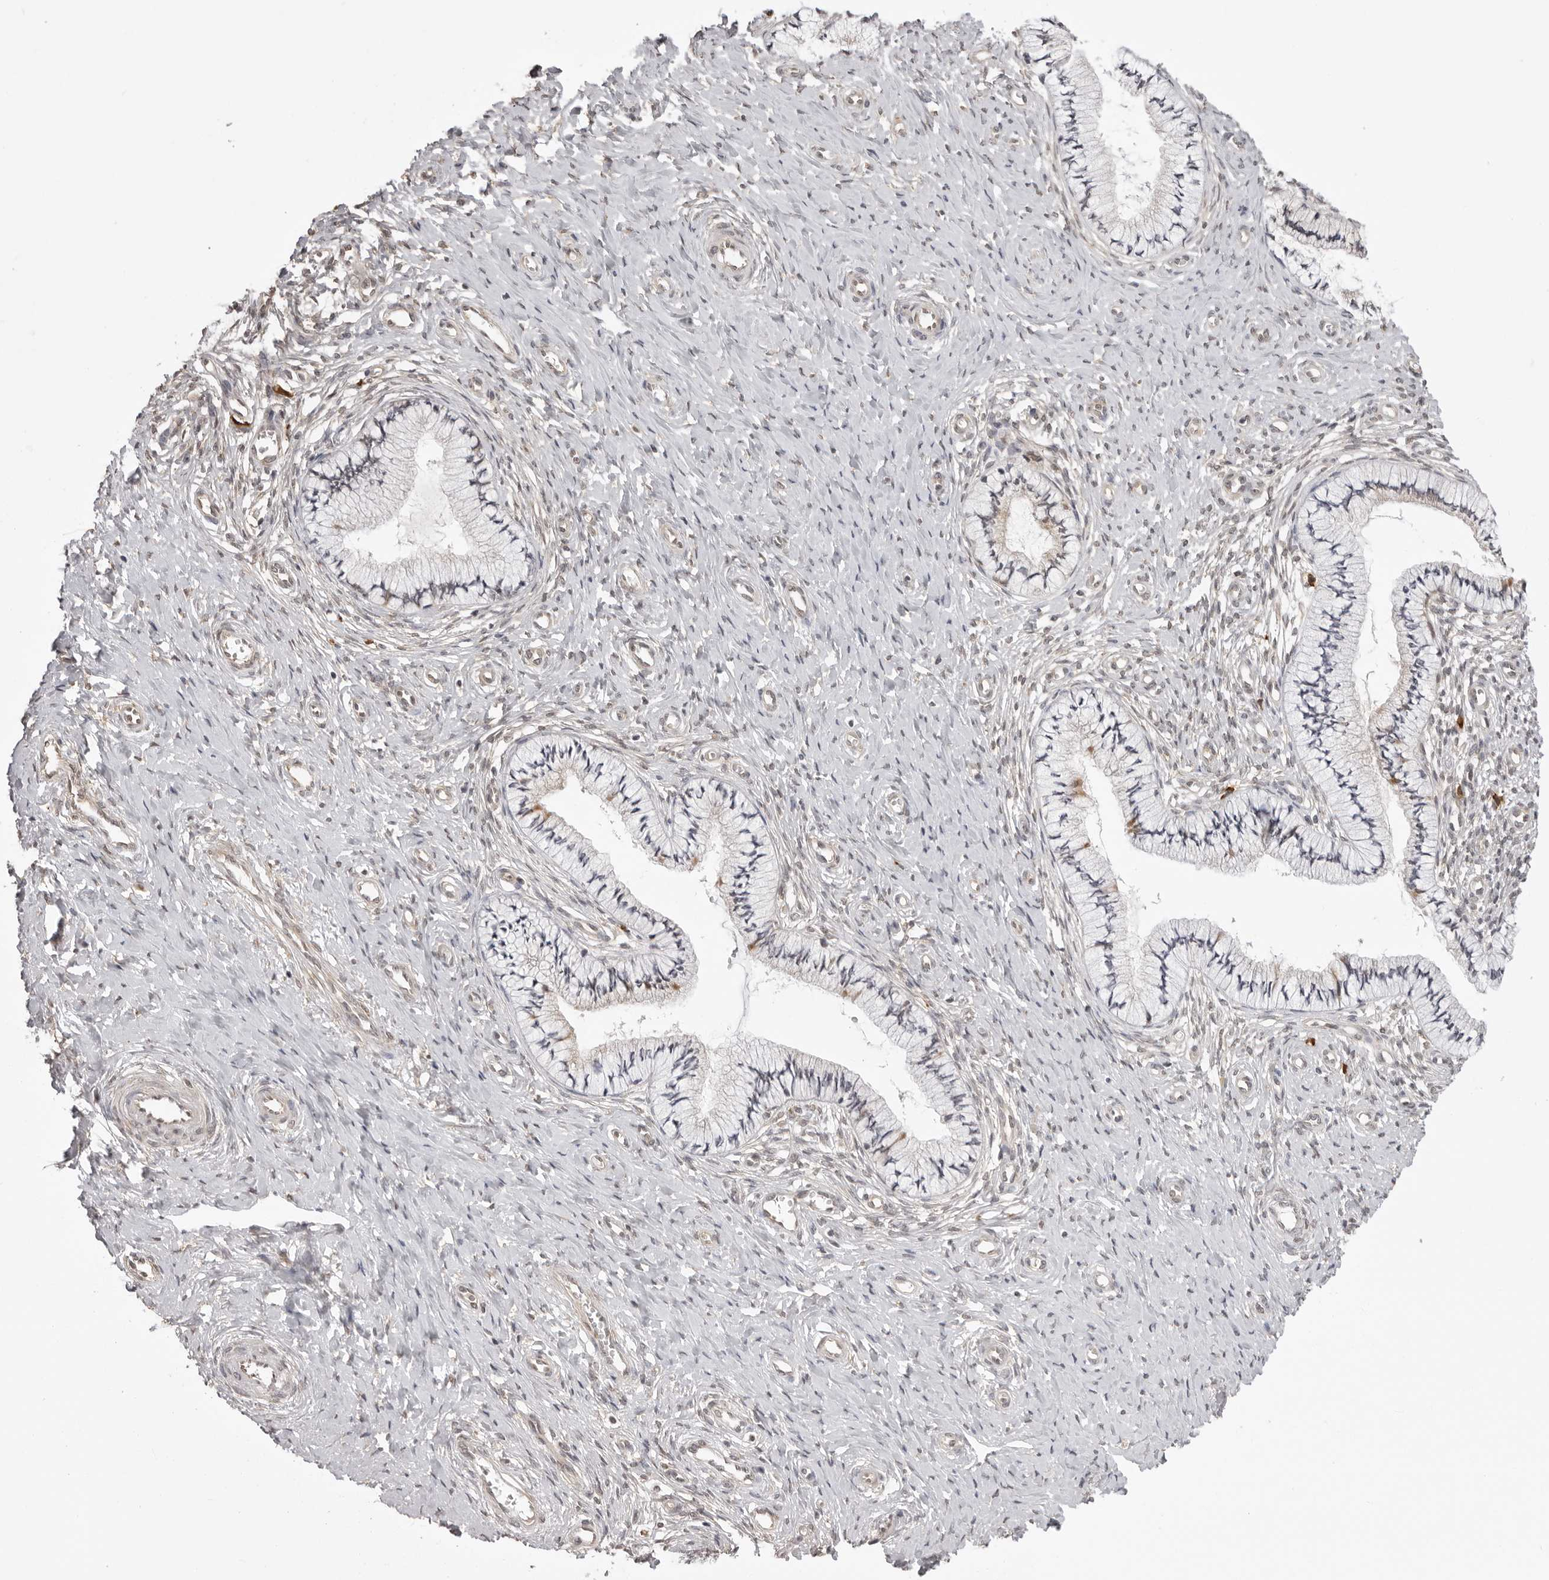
{"staining": {"intensity": "negative", "quantity": "none", "location": "none"}, "tissue": "cervix", "cell_type": "Glandular cells", "image_type": "normal", "snomed": [{"axis": "morphology", "description": "Normal tissue, NOS"}, {"axis": "topography", "description": "Cervix"}], "caption": "DAB (3,3'-diaminobenzidine) immunohistochemical staining of benign human cervix shows no significant staining in glandular cells. (DAB (3,3'-diaminobenzidine) IHC with hematoxylin counter stain).", "gene": "ZC3H11A", "patient": {"sex": "female", "age": 36}}